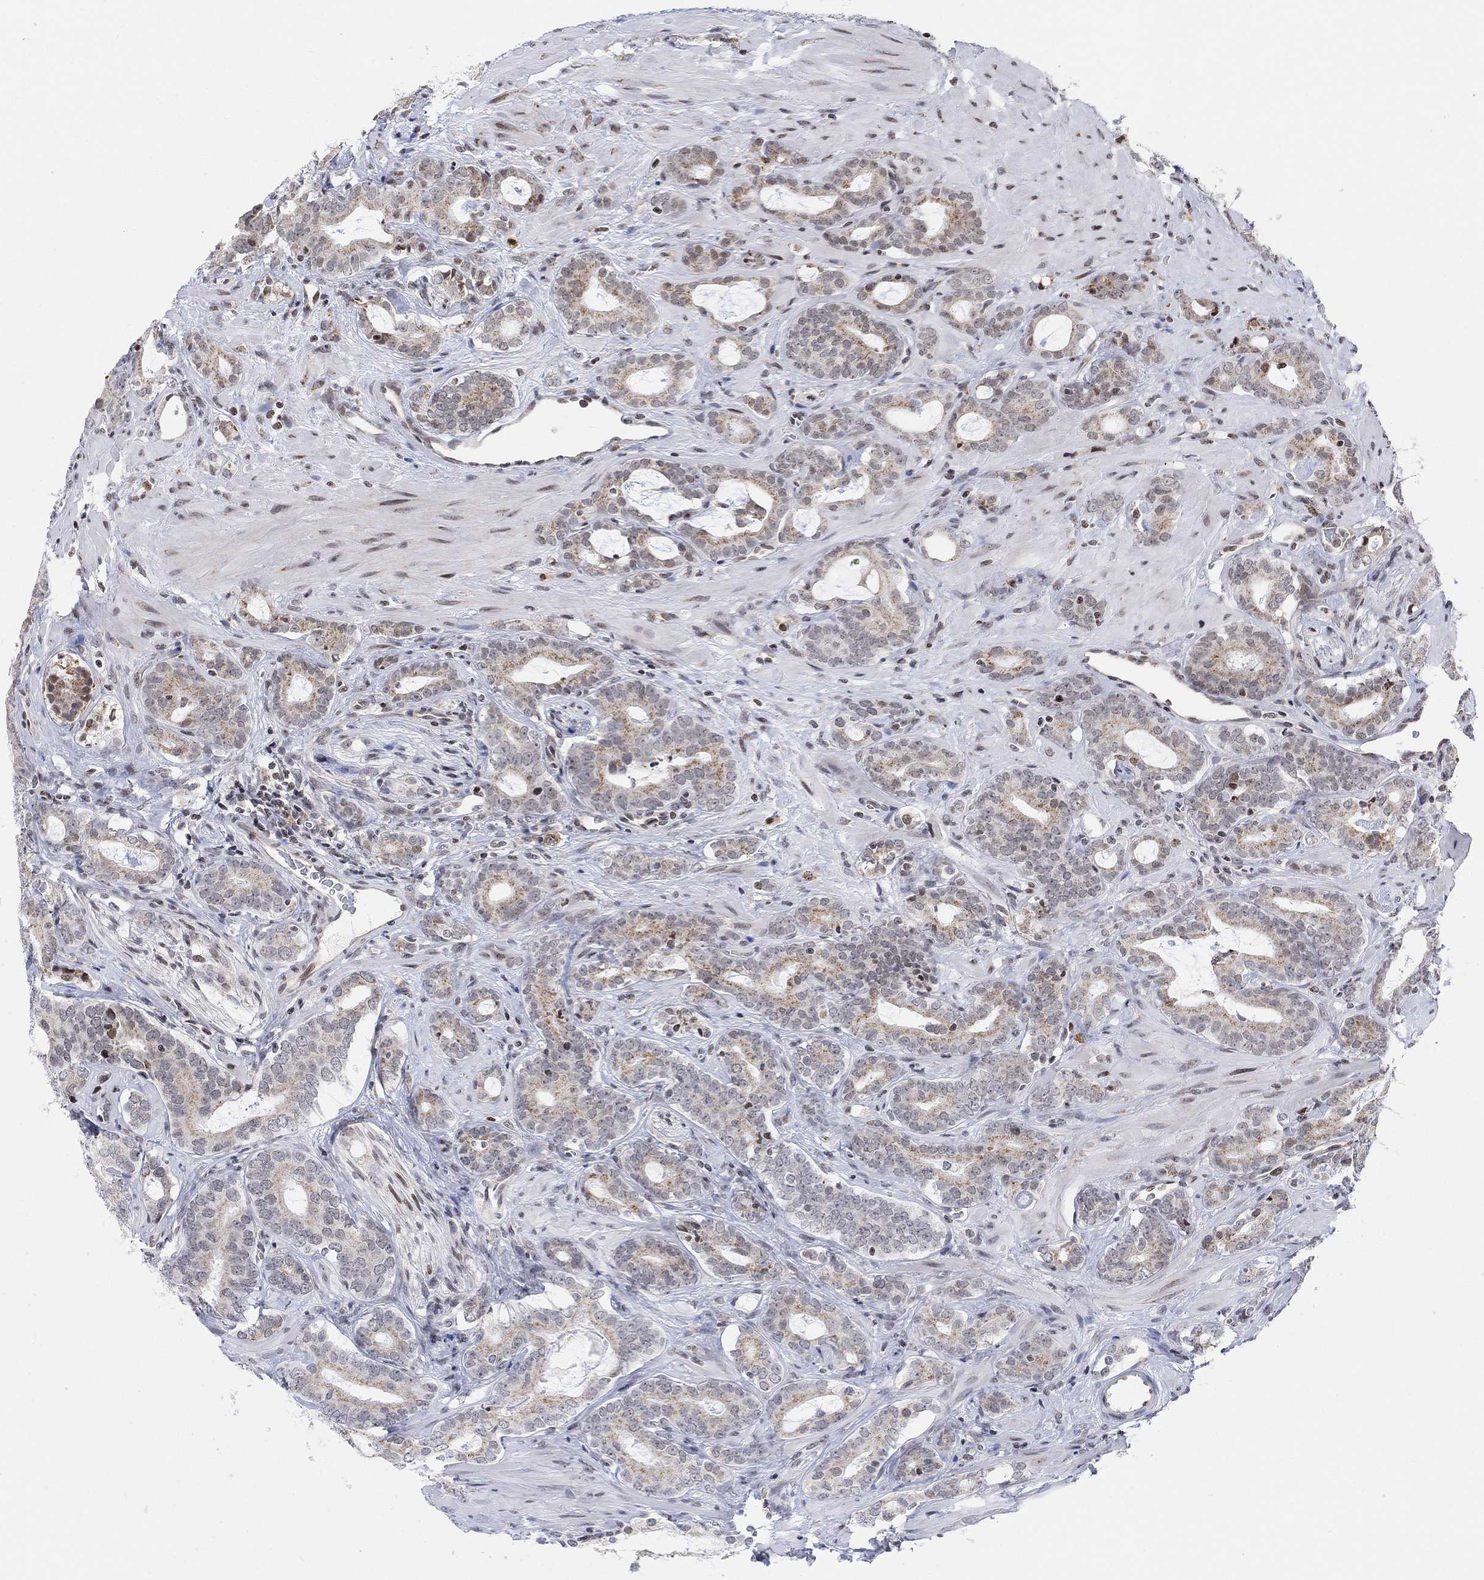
{"staining": {"intensity": "moderate", "quantity": "<25%", "location": "cytoplasmic/membranous,nuclear"}, "tissue": "prostate cancer", "cell_type": "Tumor cells", "image_type": "cancer", "snomed": [{"axis": "morphology", "description": "Adenocarcinoma, NOS"}, {"axis": "topography", "description": "Prostate"}], "caption": "Human prostate cancer (adenocarcinoma) stained with a brown dye exhibits moderate cytoplasmic/membranous and nuclear positive expression in about <25% of tumor cells.", "gene": "ABHD14A", "patient": {"sex": "male", "age": 55}}